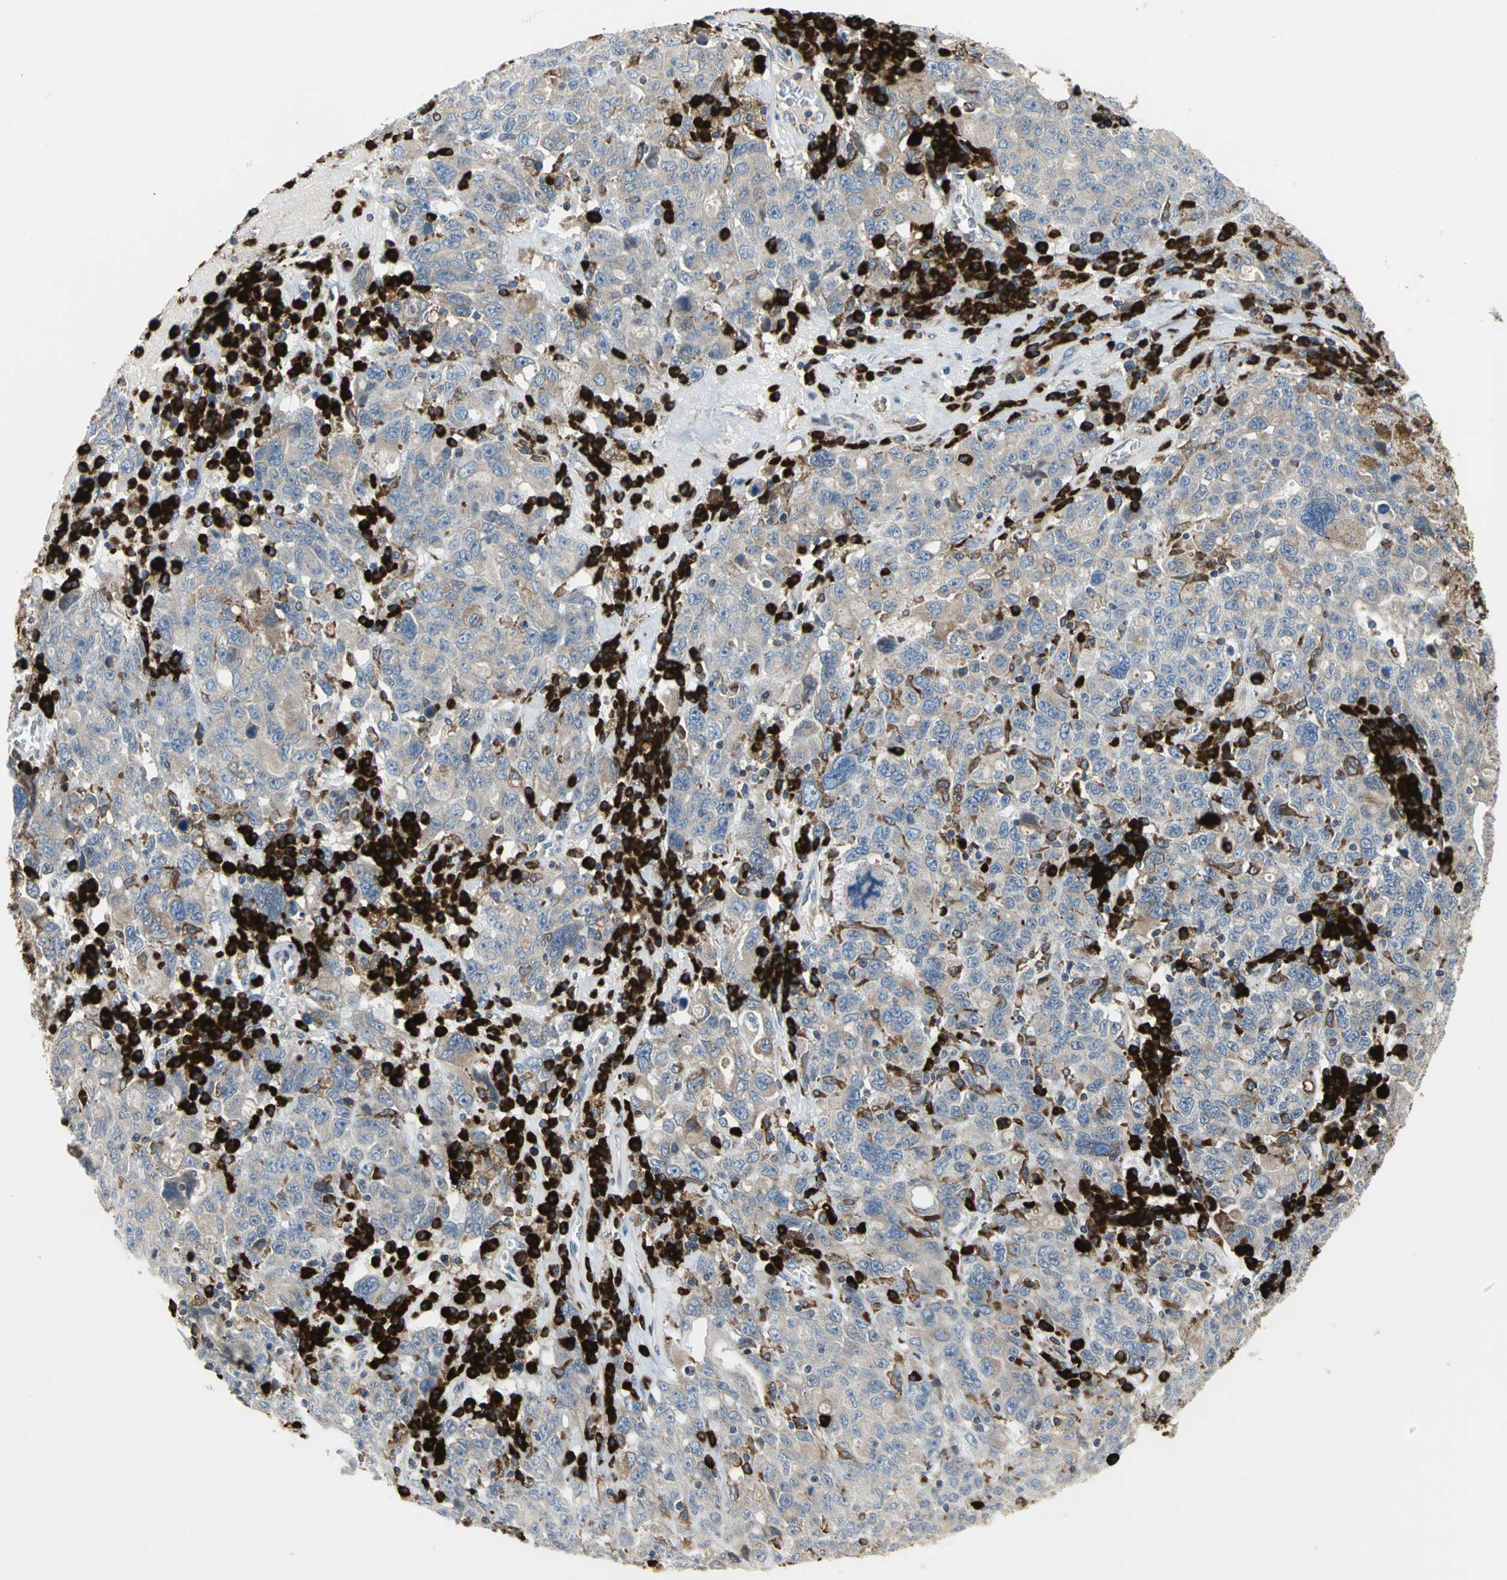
{"staining": {"intensity": "weak", "quantity": ">75%", "location": "cytoplasmic/membranous"}, "tissue": "ovarian cancer", "cell_type": "Tumor cells", "image_type": "cancer", "snomed": [{"axis": "morphology", "description": "Carcinoma, endometroid"}, {"axis": "topography", "description": "Ovary"}], "caption": "Approximately >75% of tumor cells in human endometroid carcinoma (ovarian) show weak cytoplasmic/membranous protein positivity as visualized by brown immunohistochemical staining.", "gene": "SDF2L1", "patient": {"sex": "female", "age": 62}}